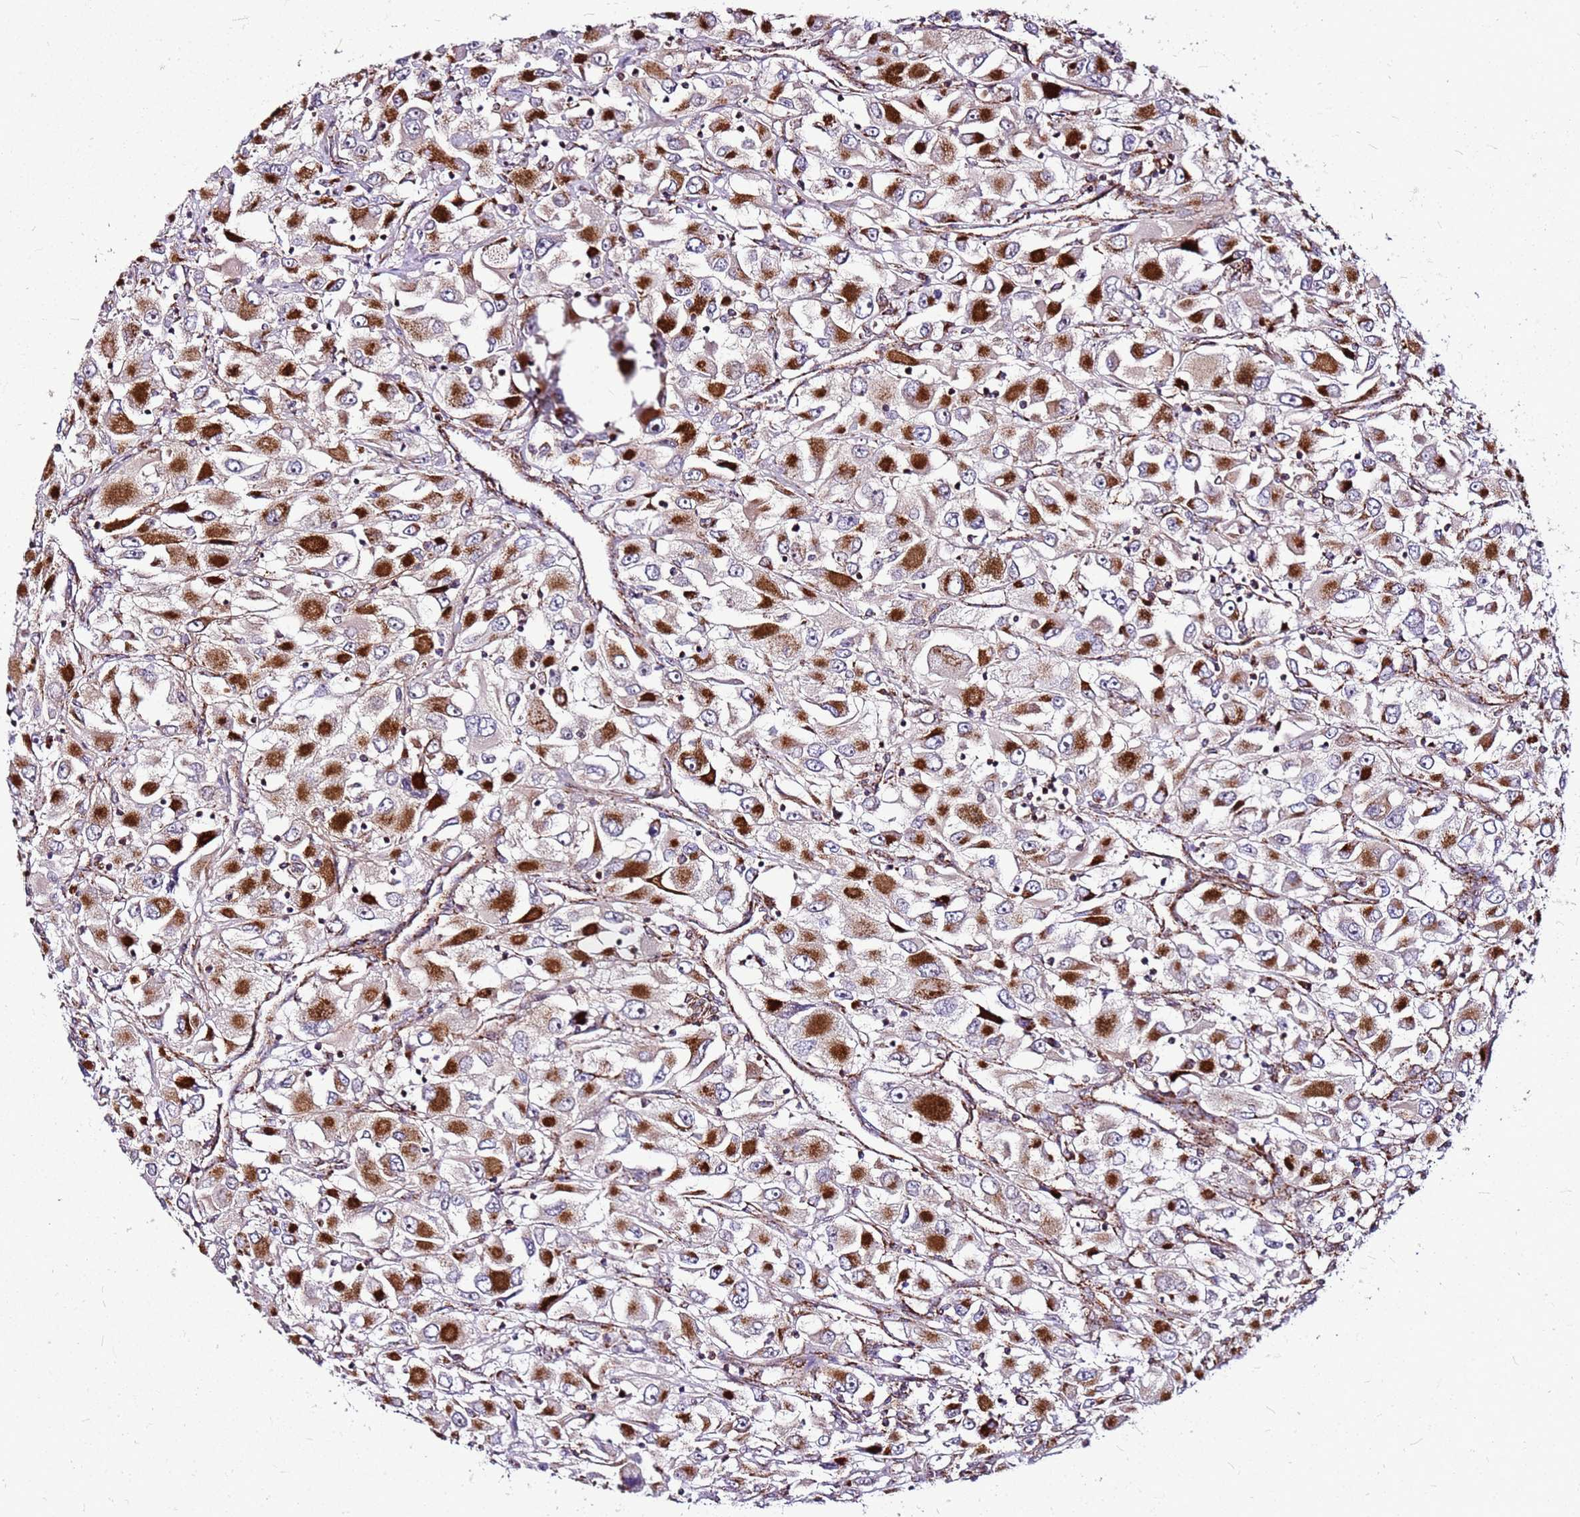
{"staining": {"intensity": "strong", "quantity": ">75%", "location": "cytoplasmic/membranous"}, "tissue": "renal cancer", "cell_type": "Tumor cells", "image_type": "cancer", "snomed": [{"axis": "morphology", "description": "Adenocarcinoma, NOS"}, {"axis": "topography", "description": "Kidney"}], "caption": "An IHC image of tumor tissue is shown. Protein staining in brown labels strong cytoplasmic/membranous positivity in renal cancer (adenocarcinoma) within tumor cells. (DAB = brown stain, brightfield microscopy at high magnification).", "gene": "OR51T1", "patient": {"sex": "female", "age": 52}}